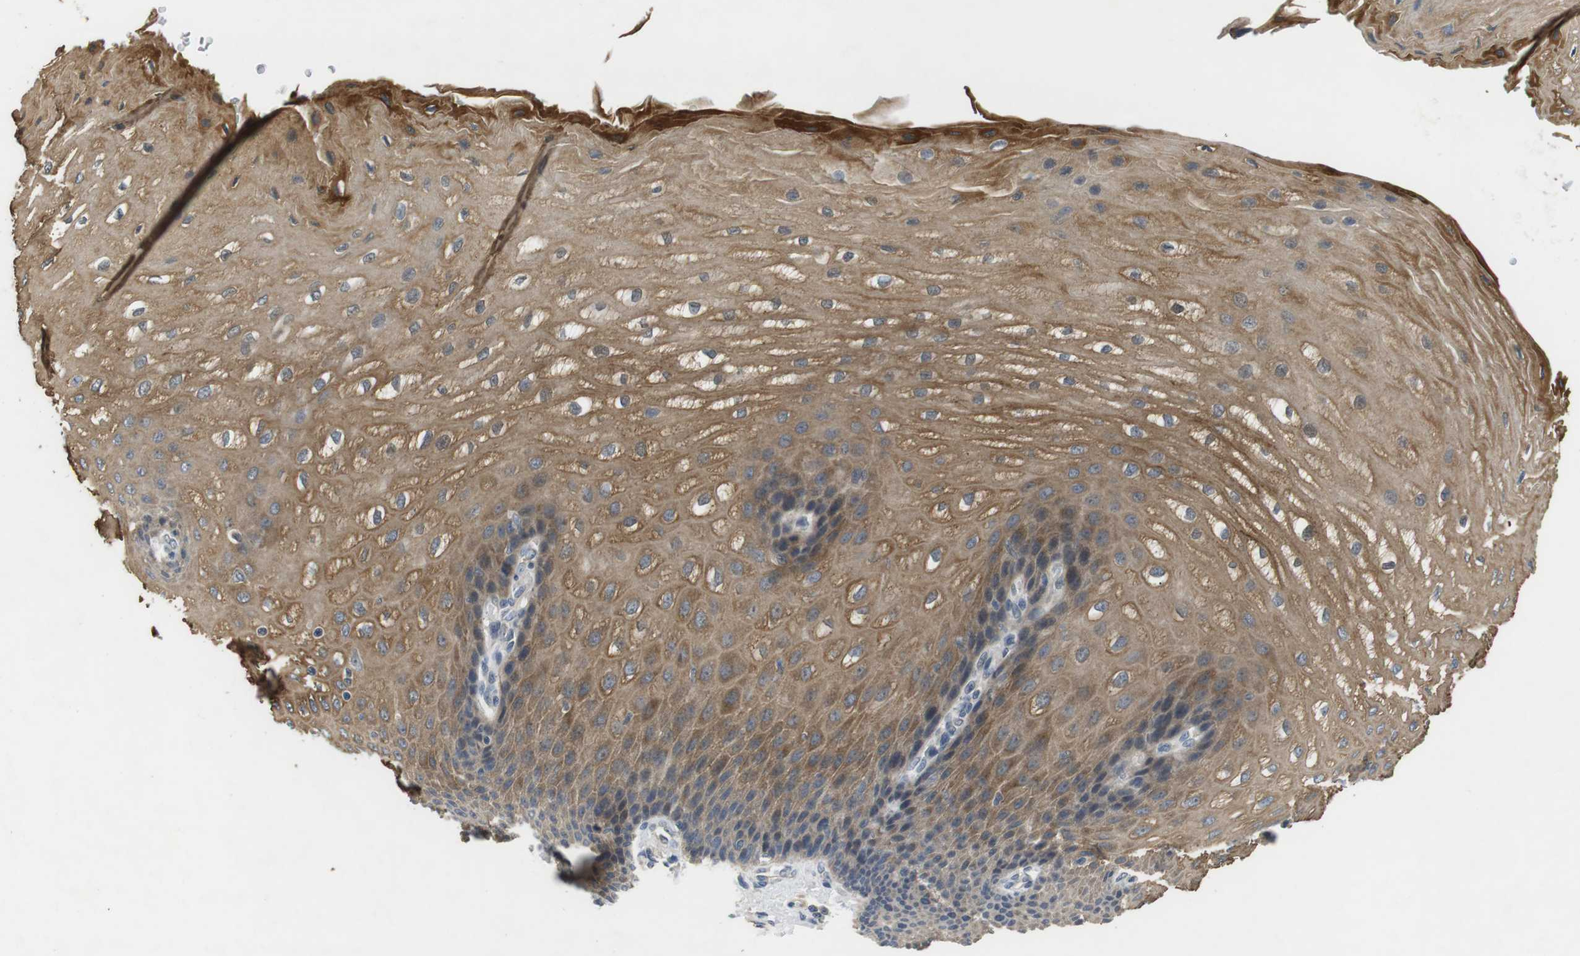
{"staining": {"intensity": "moderate", "quantity": ">75%", "location": "cytoplasmic/membranous"}, "tissue": "esophagus", "cell_type": "Squamous epithelial cells", "image_type": "normal", "snomed": [{"axis": "morphology", "description": "Normal tissue, NOS"}, {"axis": "topography", "description": "Esophagus"}], "caption": "Moderate cytoplasmic/membranous protein expression is seen in approximately >75% of squamous epithelial cells in esophagus. (DAB (3,3'-diaminobenzidine) IHC, brown staining for protein, blue staining for nuclei).", "gene": "ADGRL3", "patient": {"sex": "male", "age": 54}}